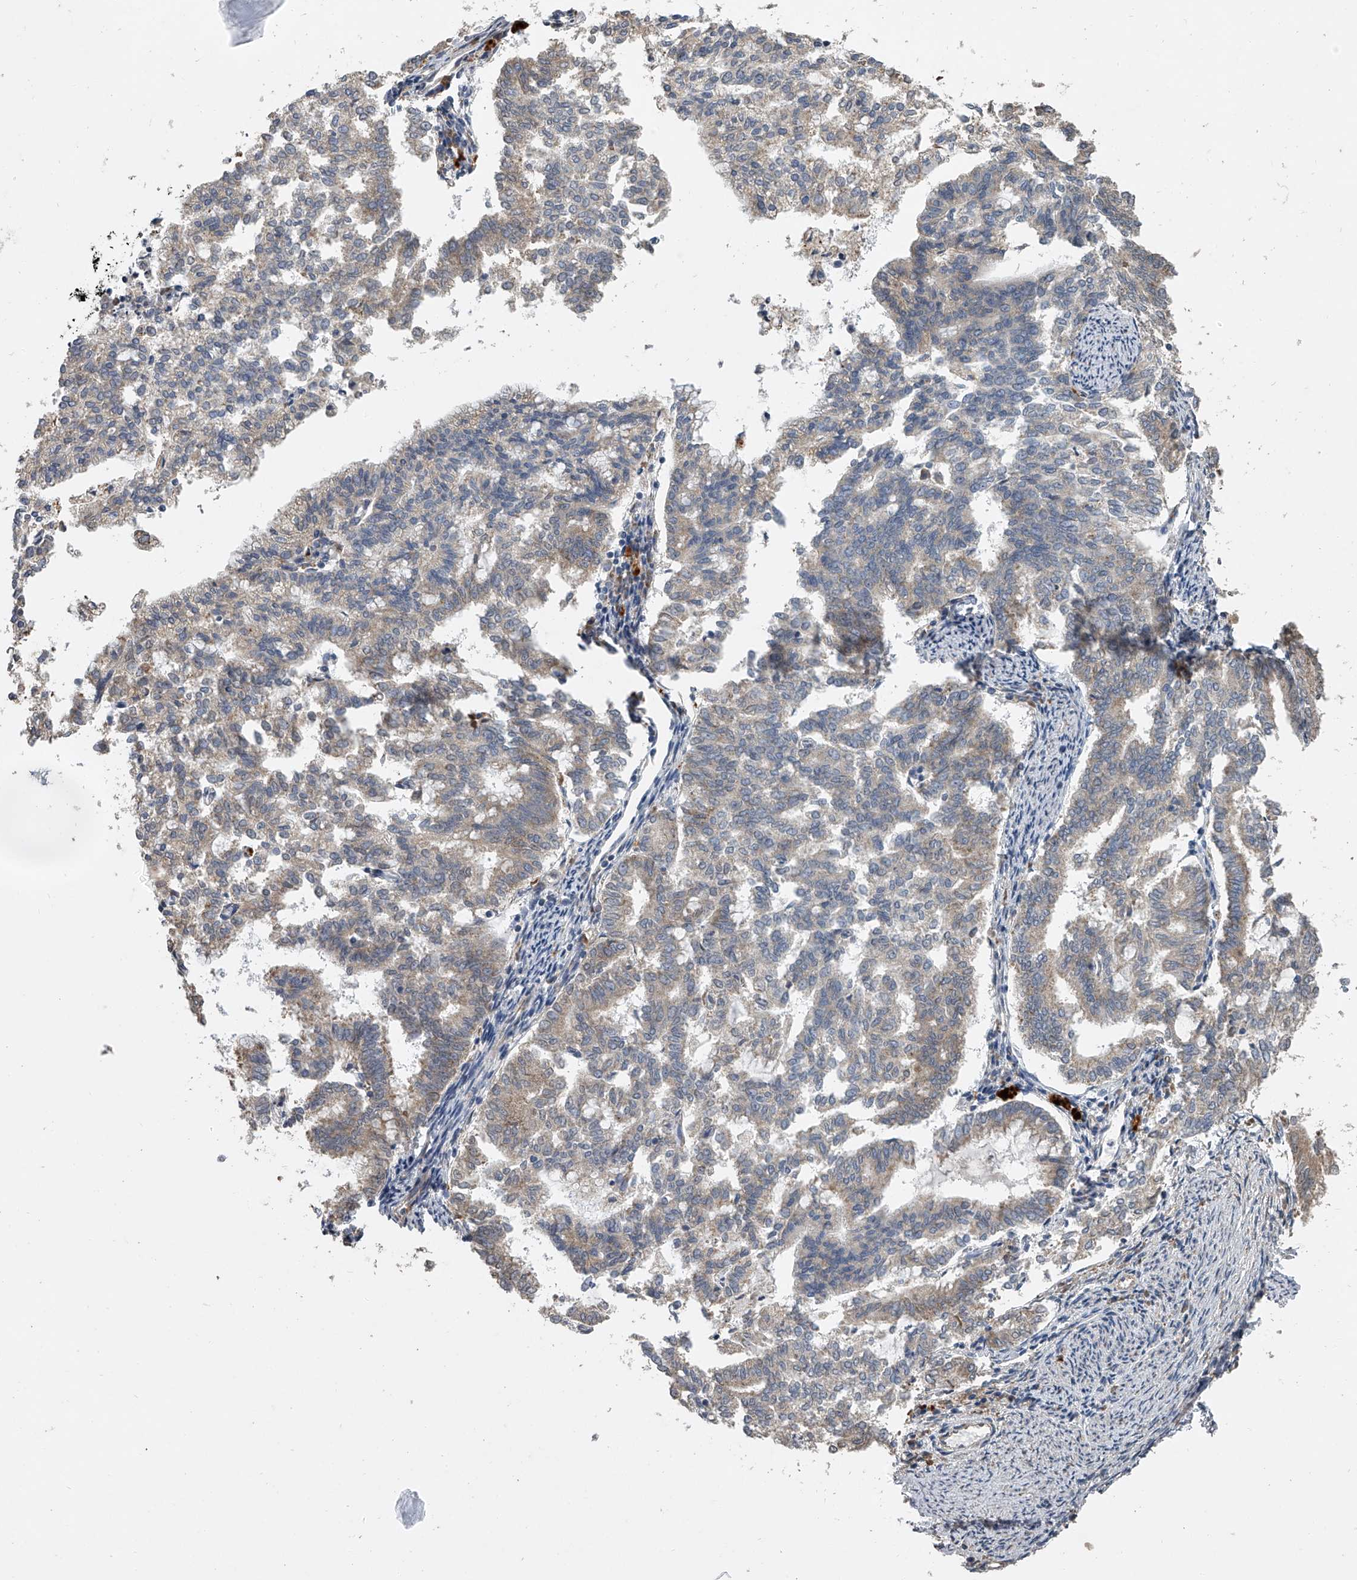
{"staining": {"intensity": "weak", "quantity": "25%-75%", "location": "cytoplasmic/membranous"}, "tissue": "endometrial cancer", "cell_type": "Tumor cells", "image_type": "cancer", "snomed": [{"axis": "morphology", "description": "Adenocarcinoma, NOS"}, {"axis": "topography", "description": "Endometrium"}], "caption": "Tumor cells reveal low levels of weak cytoplasmic/membranous positivity in about 25%-75% of cells in endometrial adenocarcinoma. The protein of interest is stained brown, and the nuclei are stained in blue (DAB (3,3'-diaminobenzidine) IHC with brightfield microscopy, high magnification).", "gene": "DOCK9", "patient": {"sex": "female", "age": 79}}